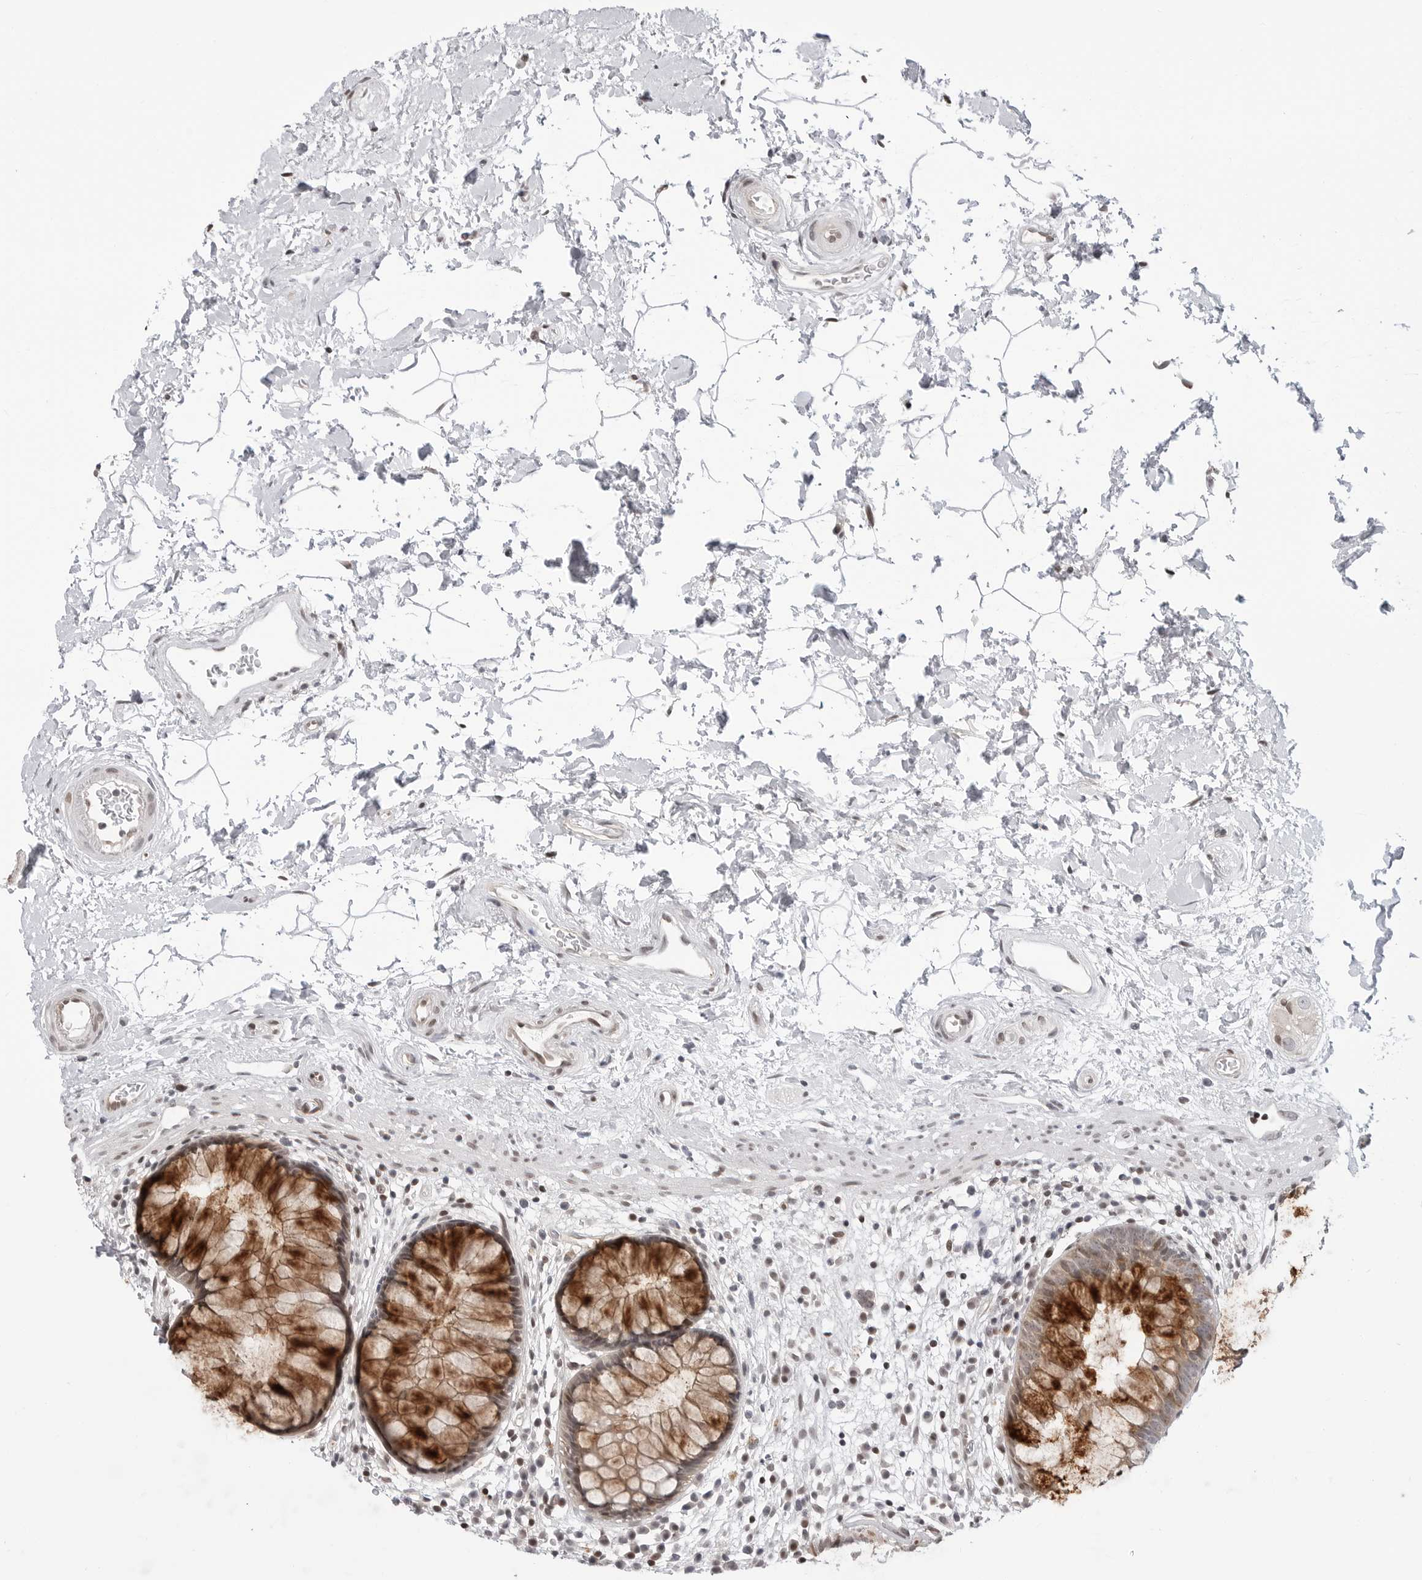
{"staining": {"intensity": "strong", "quantity": "25%-75%", "location": "cytoplasmic/membranous,nuclear"}, "tissue": "rectum", "cell_type": "Glandular cells", "image_type": "normal", "snomed": [{"axis": "morphology", "description": "Normal tissue, NOS"}, {"axis": "topography", "description": "Rectum"}], "caption": "This image exhibits benign rectum stained with IHC to label a protein in brown. The cytoplasmic/membranous,nuclear of glandular cells show strong positivity for the protein. Nuclei are counter-stained blue.", "gene": "C8orf33", "patient": {"sex": "male", "age": 51}}